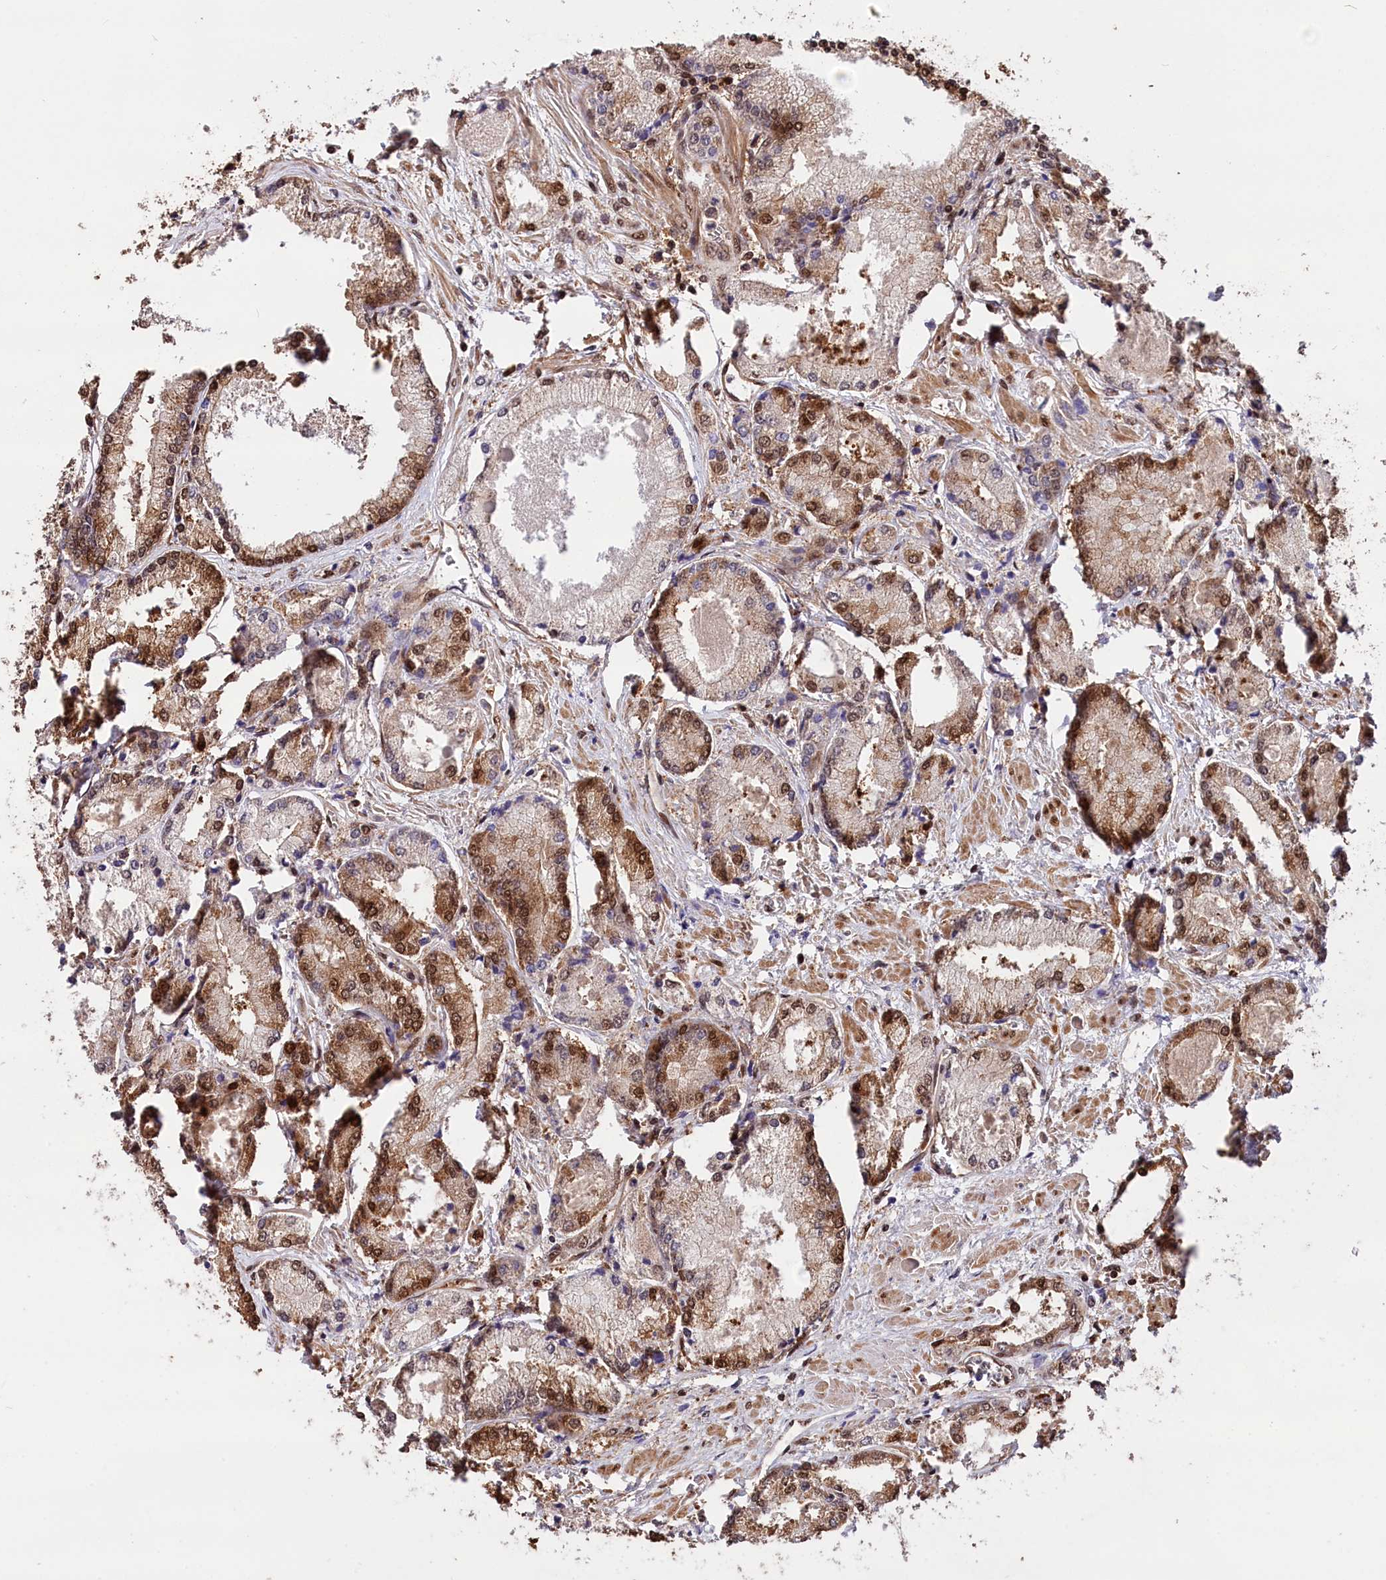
{"staining": {"intensity": "moderate", "quantity": ">75%", "location": "cytoplasmic/membranous,nuclear"}, "tissue": "prostate cancer", "cell_type": "Tumor cells", "image_type": "cancer", "snomed": [{"axis": "morphology", "description": "Adenocarcinoma, Low grade"}, {"axis": "topography", "description": "Prostate"}], "caption": "Immunohistochemical staining of human prostate adenocarcinoma (low-grade) demonstrates moderate cytoplasmic/membranous and nuclear protein positivity in approximately >75% of tumor cells.", "gene": "ADRM1", "patient": {"sex": "male", "age": 74}}